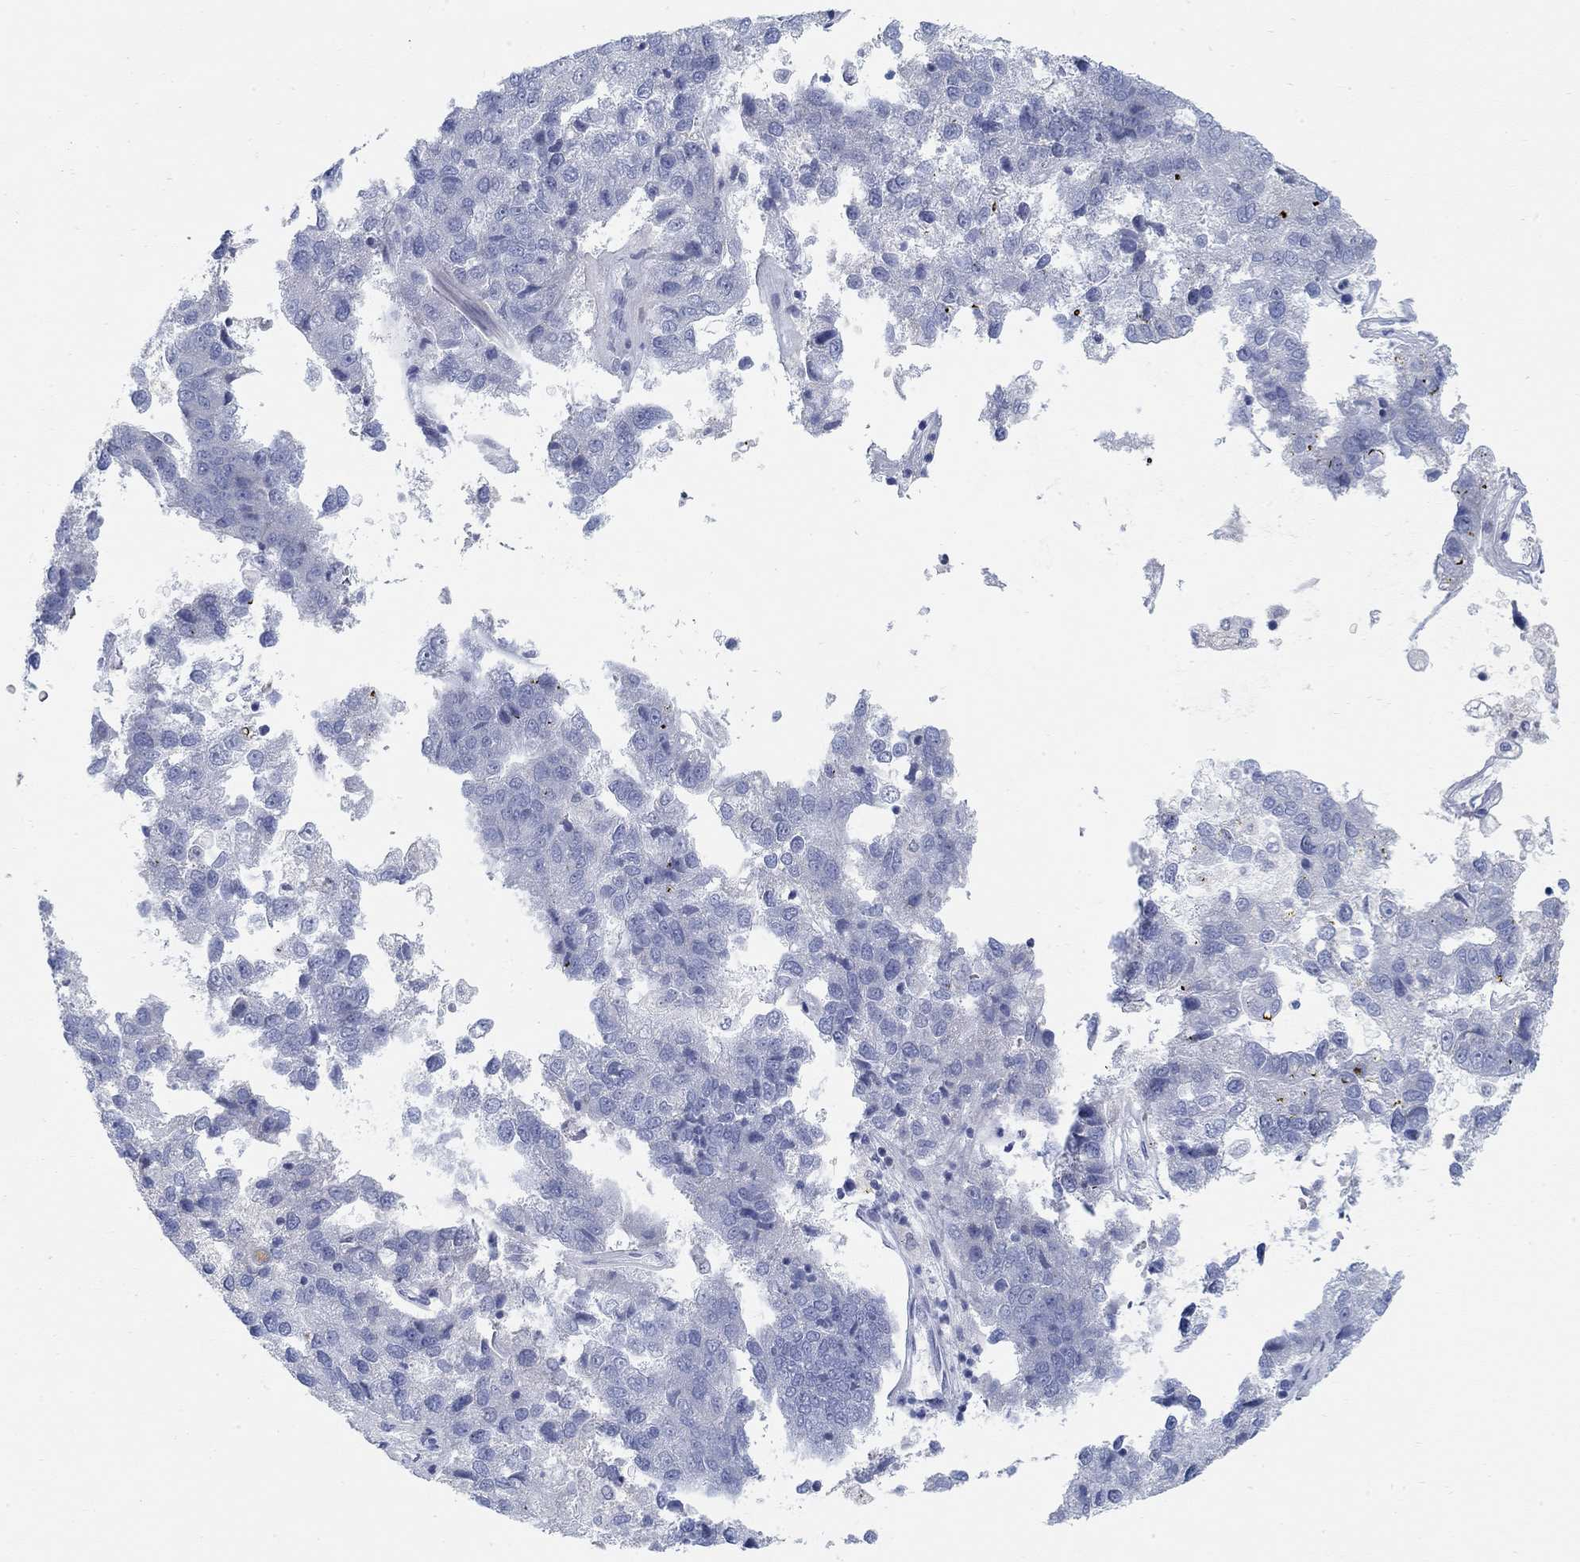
{"staining": {"intensity": "negative", "quantity": "none", "location": "none"}, "tissue": "pancreatic cancer", "cell_type": "Tumor cells", "image_type": "cancer", "snomed": [{"axis": "morphology", "description": "Adenocarcinoma, NOS"}, {"axis": "topography", "description": "Pancreas"}], "caption": "High power microscopy micrograph of an immunohistochemistry (IHC) micrograph of adenocarcinoma (pancreatic), revealing no significant positivity in tumor cells.", "gene": "ANO7", "patient": {"sex": "female", "age": 61}}